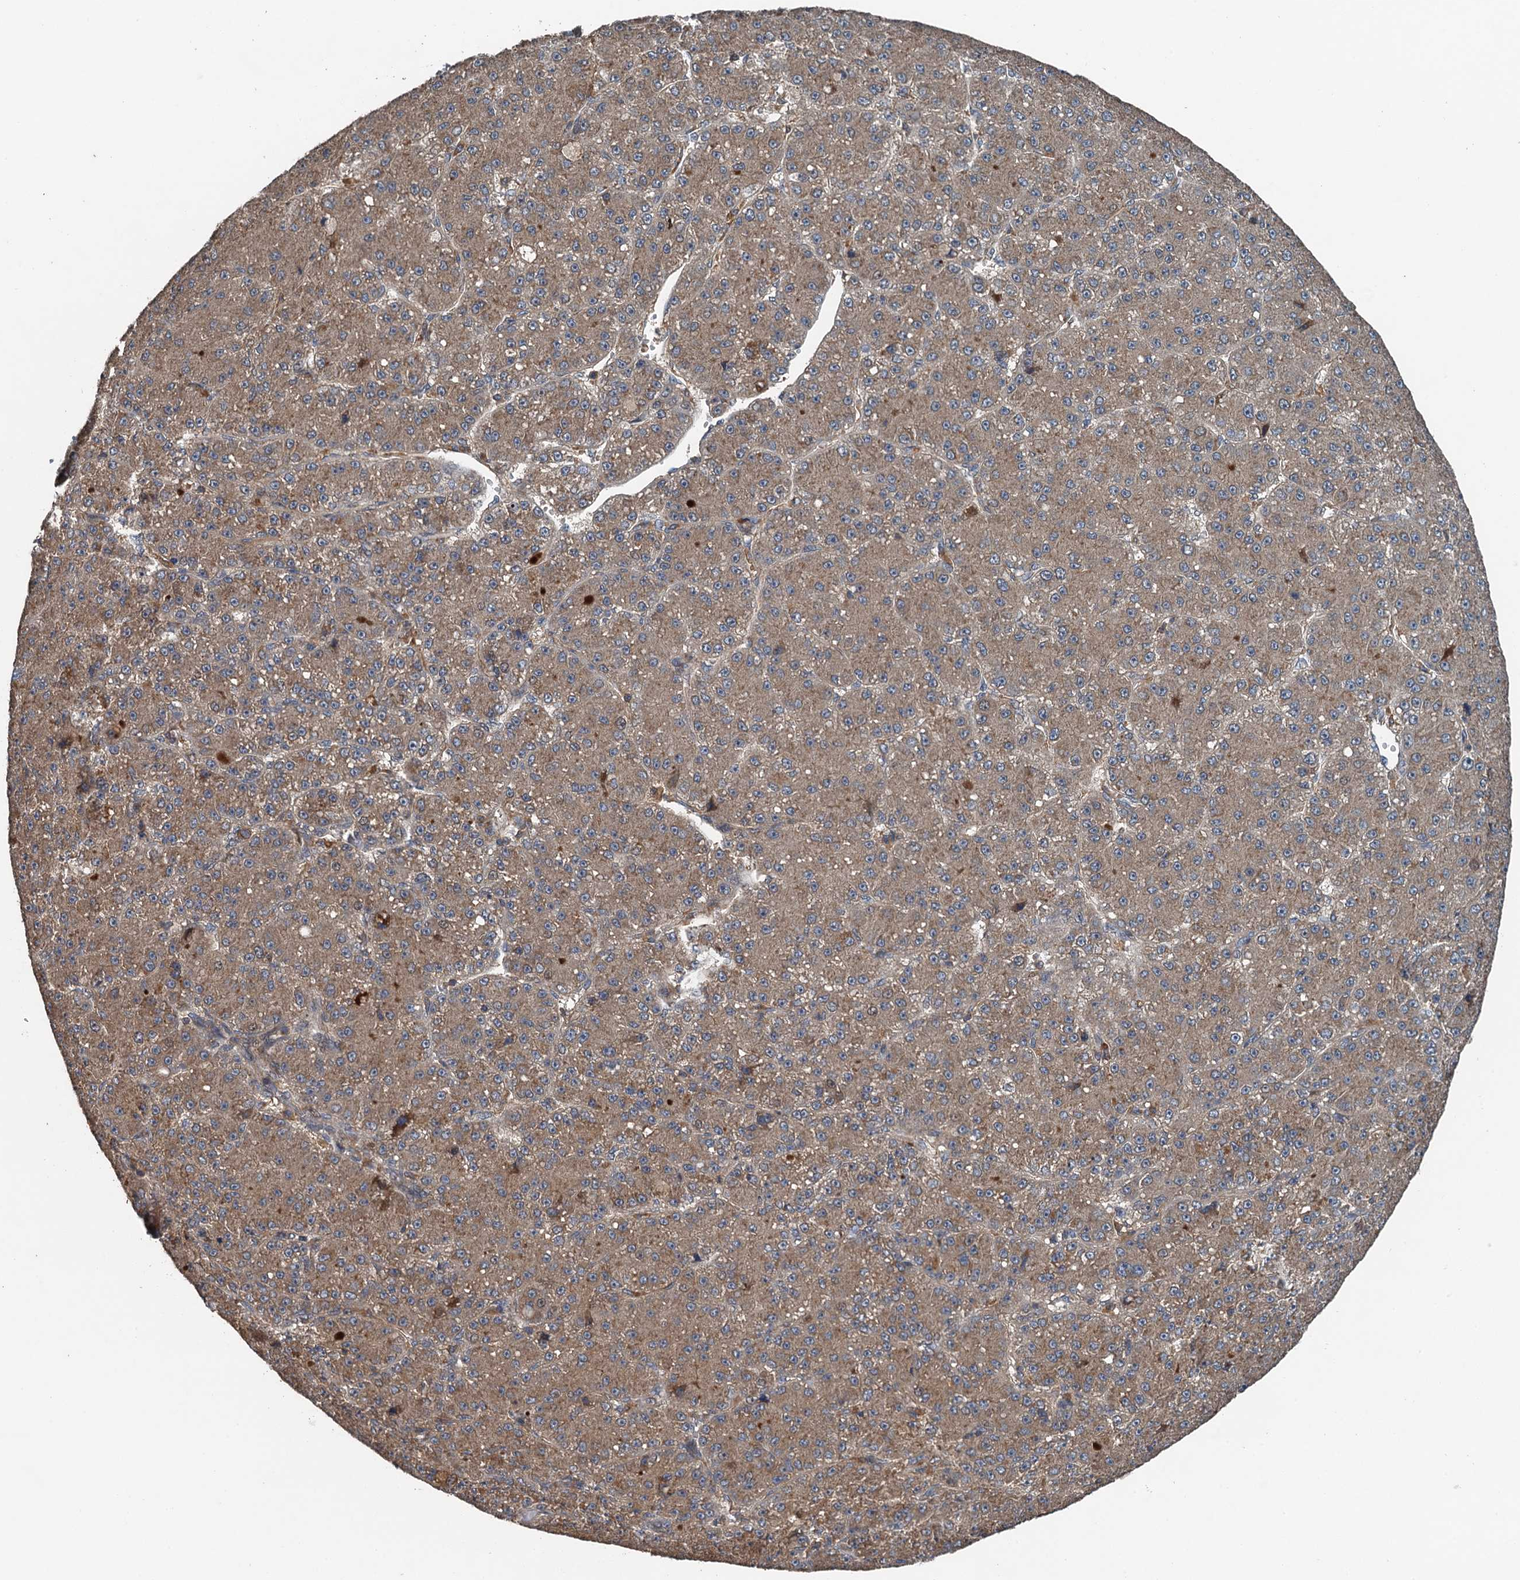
{"staining": {"intensity": "moderate", "quantity": ">75%", "location": "cytoplasmic/membranous"}, "tissue": "liver cancer", "cell_type": "Tumor cells", "image_type": "cancer", "snomed": [{"axis": "morphology", "description": "Carcinoma, Hepatocellular, NOS"}, {"axis": "topography", "description": "Liver"}], "caption": "Immunohistochemical staining of human liver cancer displays moderate cytoplasmic/membranous protein staining in approximately >75% of tumor cells.", "gene": "BORCS5", "patient": {"sex": "male", "age": 67}}